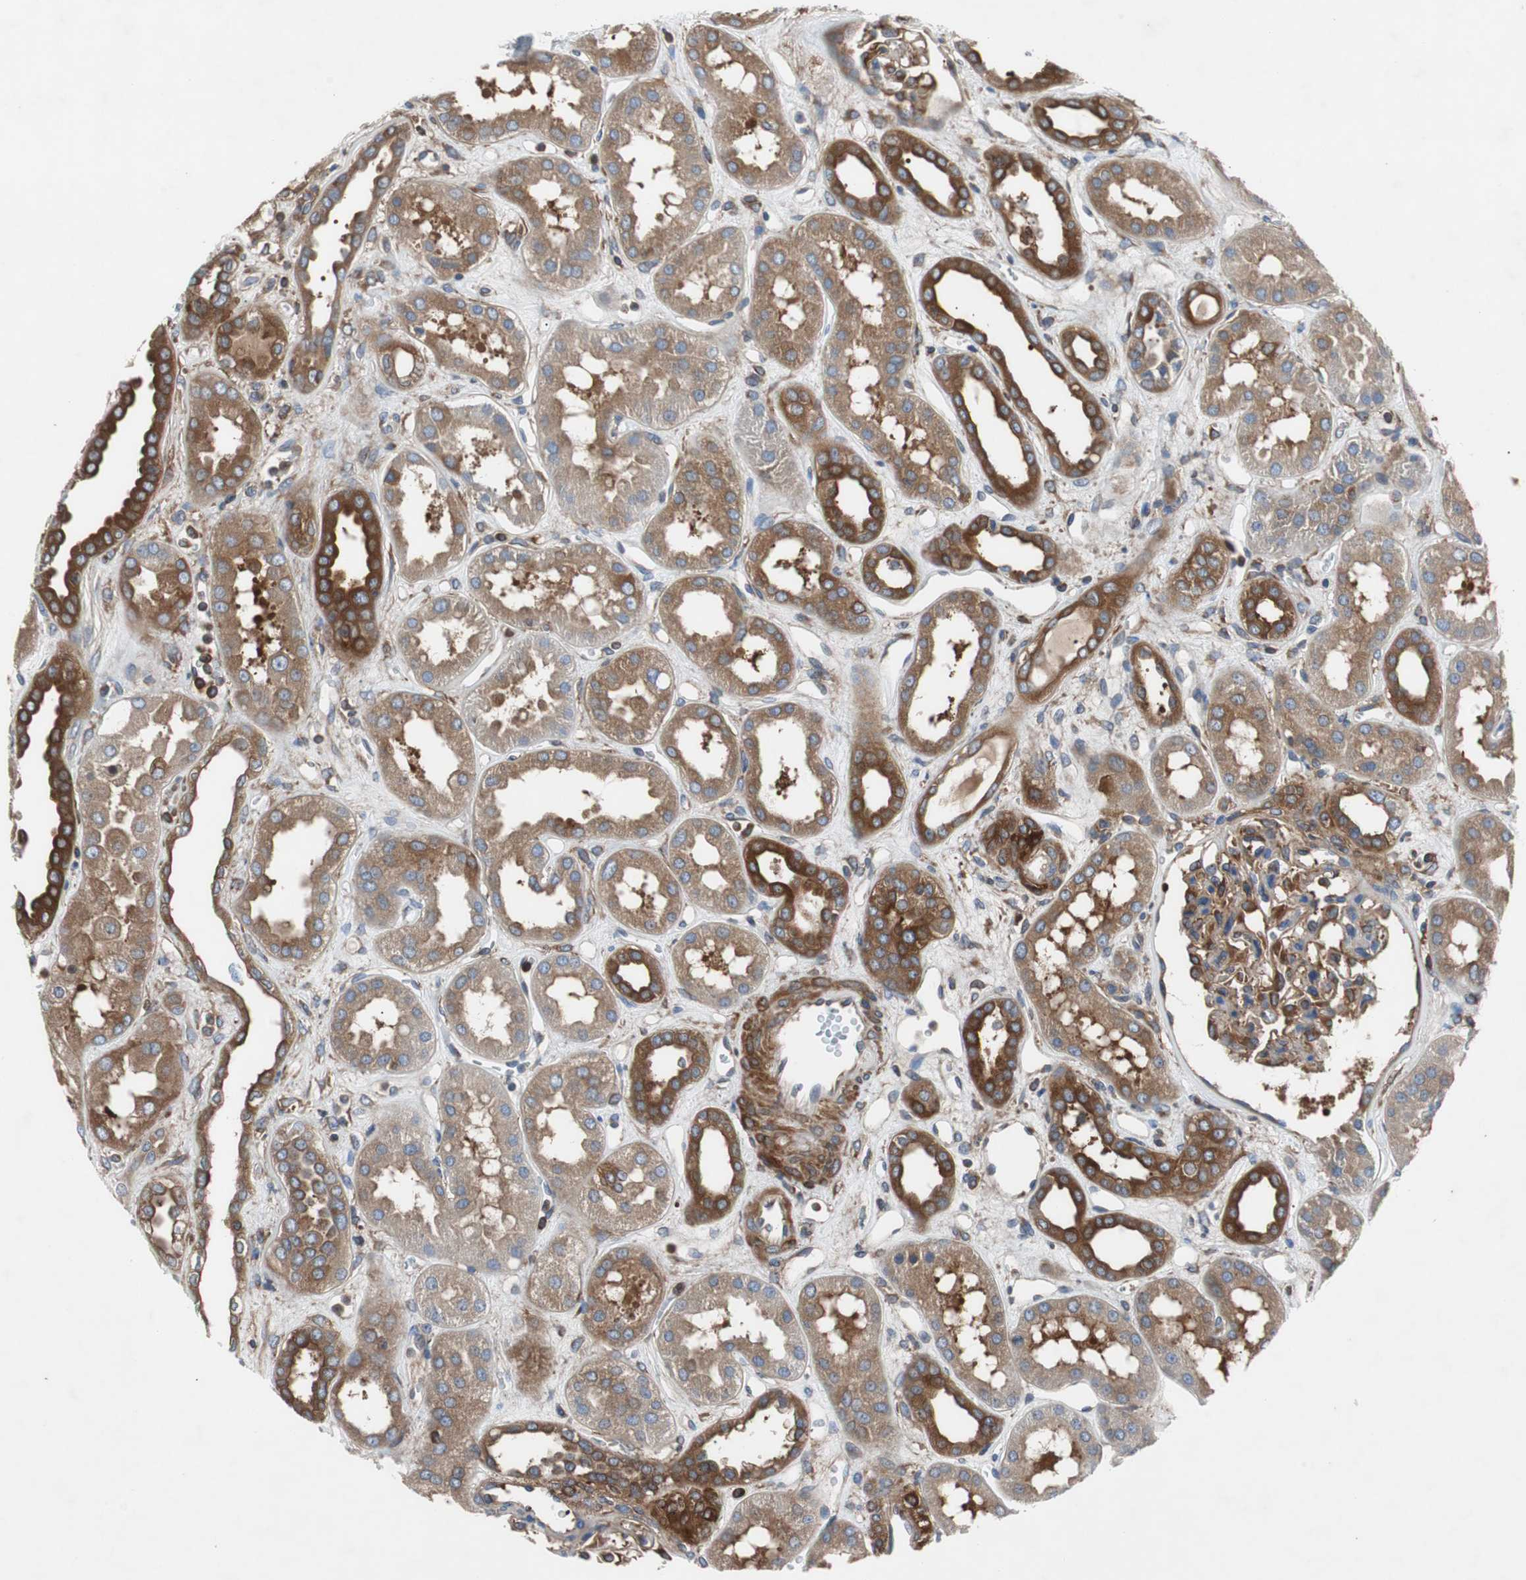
{"staining": {"intensity": "strong", "quantity": ">75%", "location": "cytoplasmic/membranous"}, "tissue": "kidney", "cell_type": "Cells in glomeruli", "image_type": "normal", "snomed": [{"axis": "morphology", "description": "Normal tissue, NOS"}, {"axis": "topography", "description": "Kidney"}], "caption": "High-magnification brightfield microscopy of benign kidney stained with DAB (brown) and counterstained with hematoxylin (blue). cells in glomeruli exhibit strong cytoplasmic/membranous staining is appreciated in approximately>75% of cells.", "gene": "GYS1", "patient": {"sex": "male", "age": 59}}